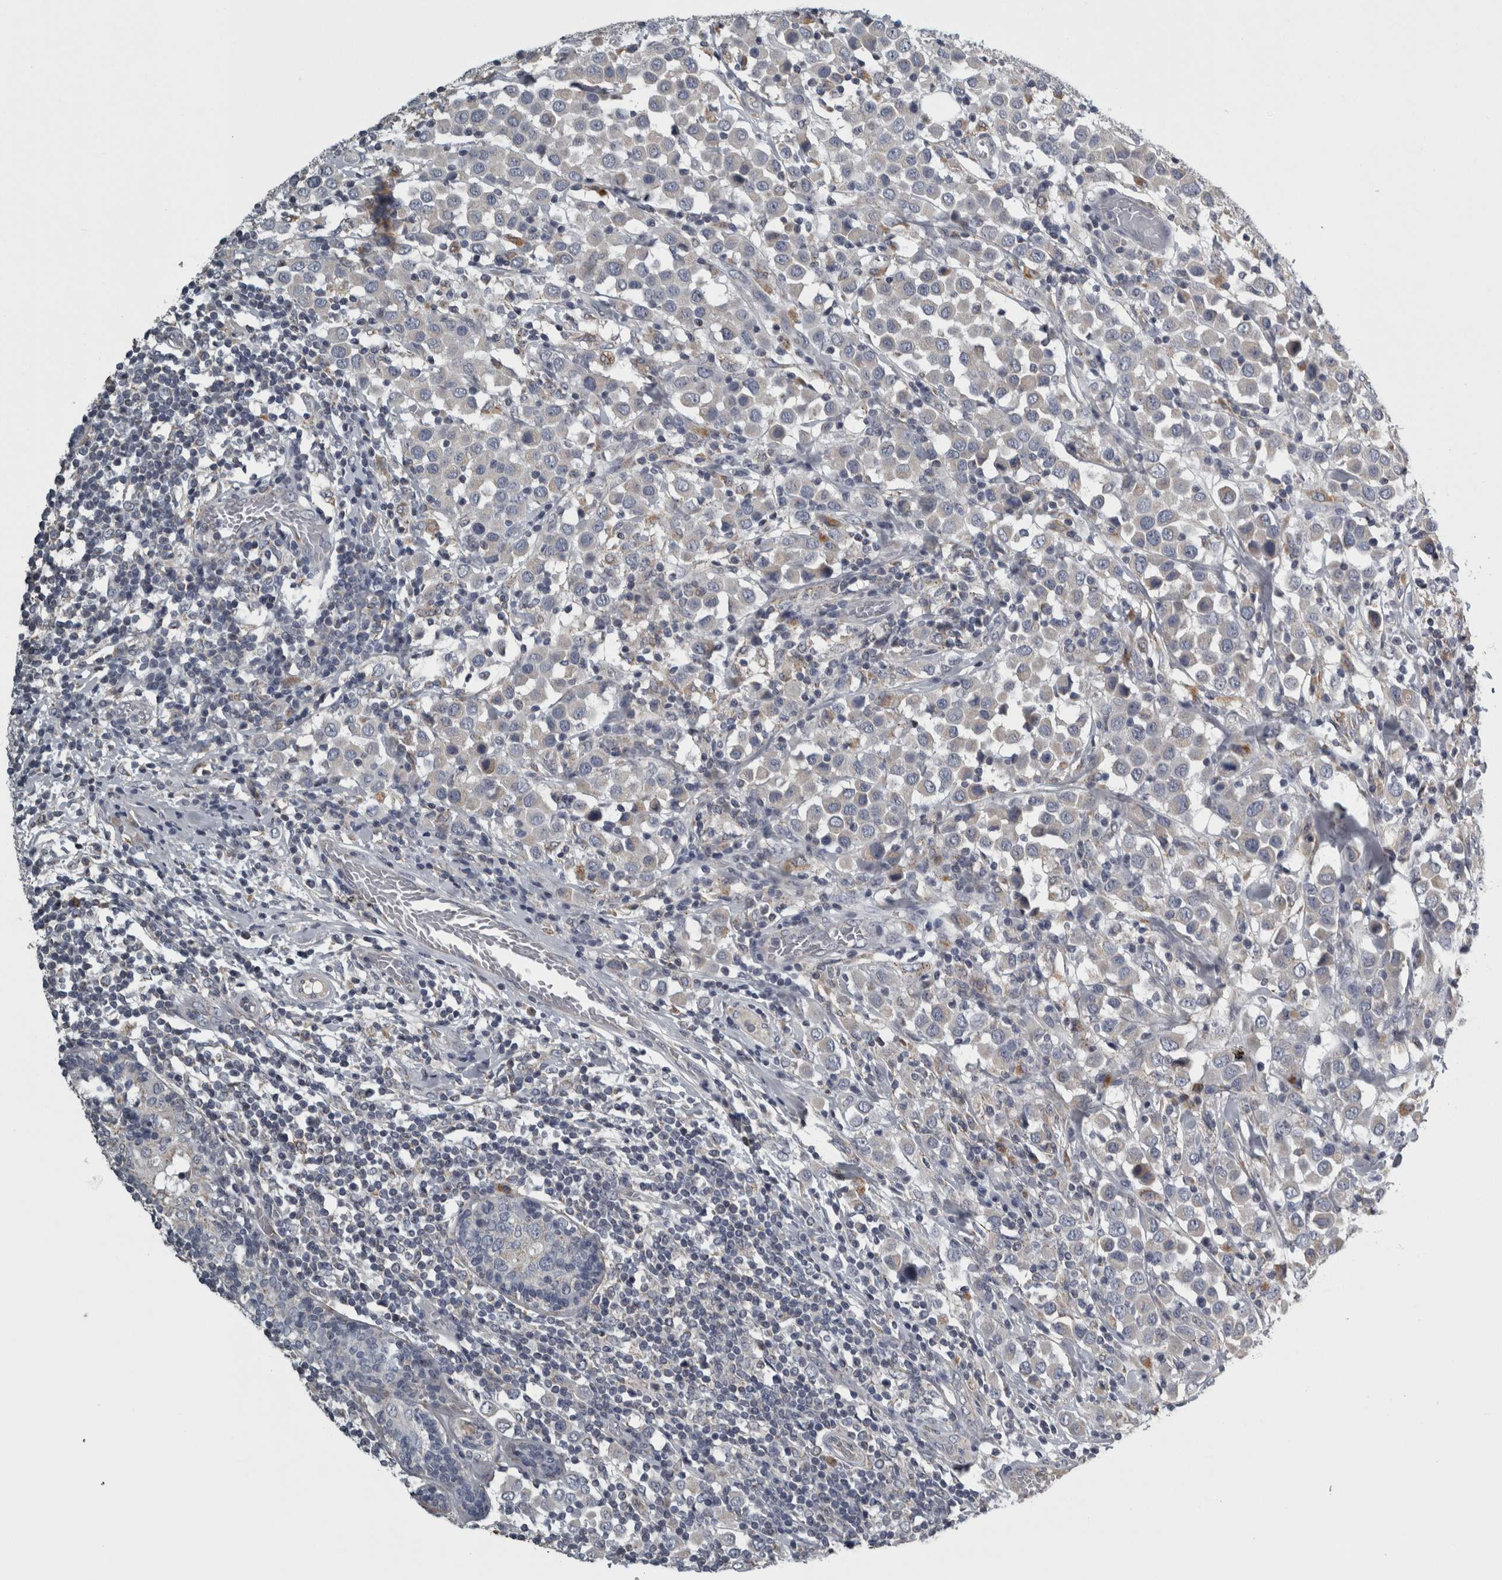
{"staining": {"intensity": "negative", "quantity": "none", "location": "none"}, "tissue": "breast cancer", "cell_type": "Tumor cells", "image_type": "cancer", "snomed": [{"axis": "morphology", "description": "Duct carcinoma"}, {"axis": "topography", "description": "Breast"}], "caption": "The photomicrograph demonstrates no staining of tumor cells in breast invasive ductal carcinoma.", "gene": "FRK", "patient": {"sex": "female", "age": 61}}